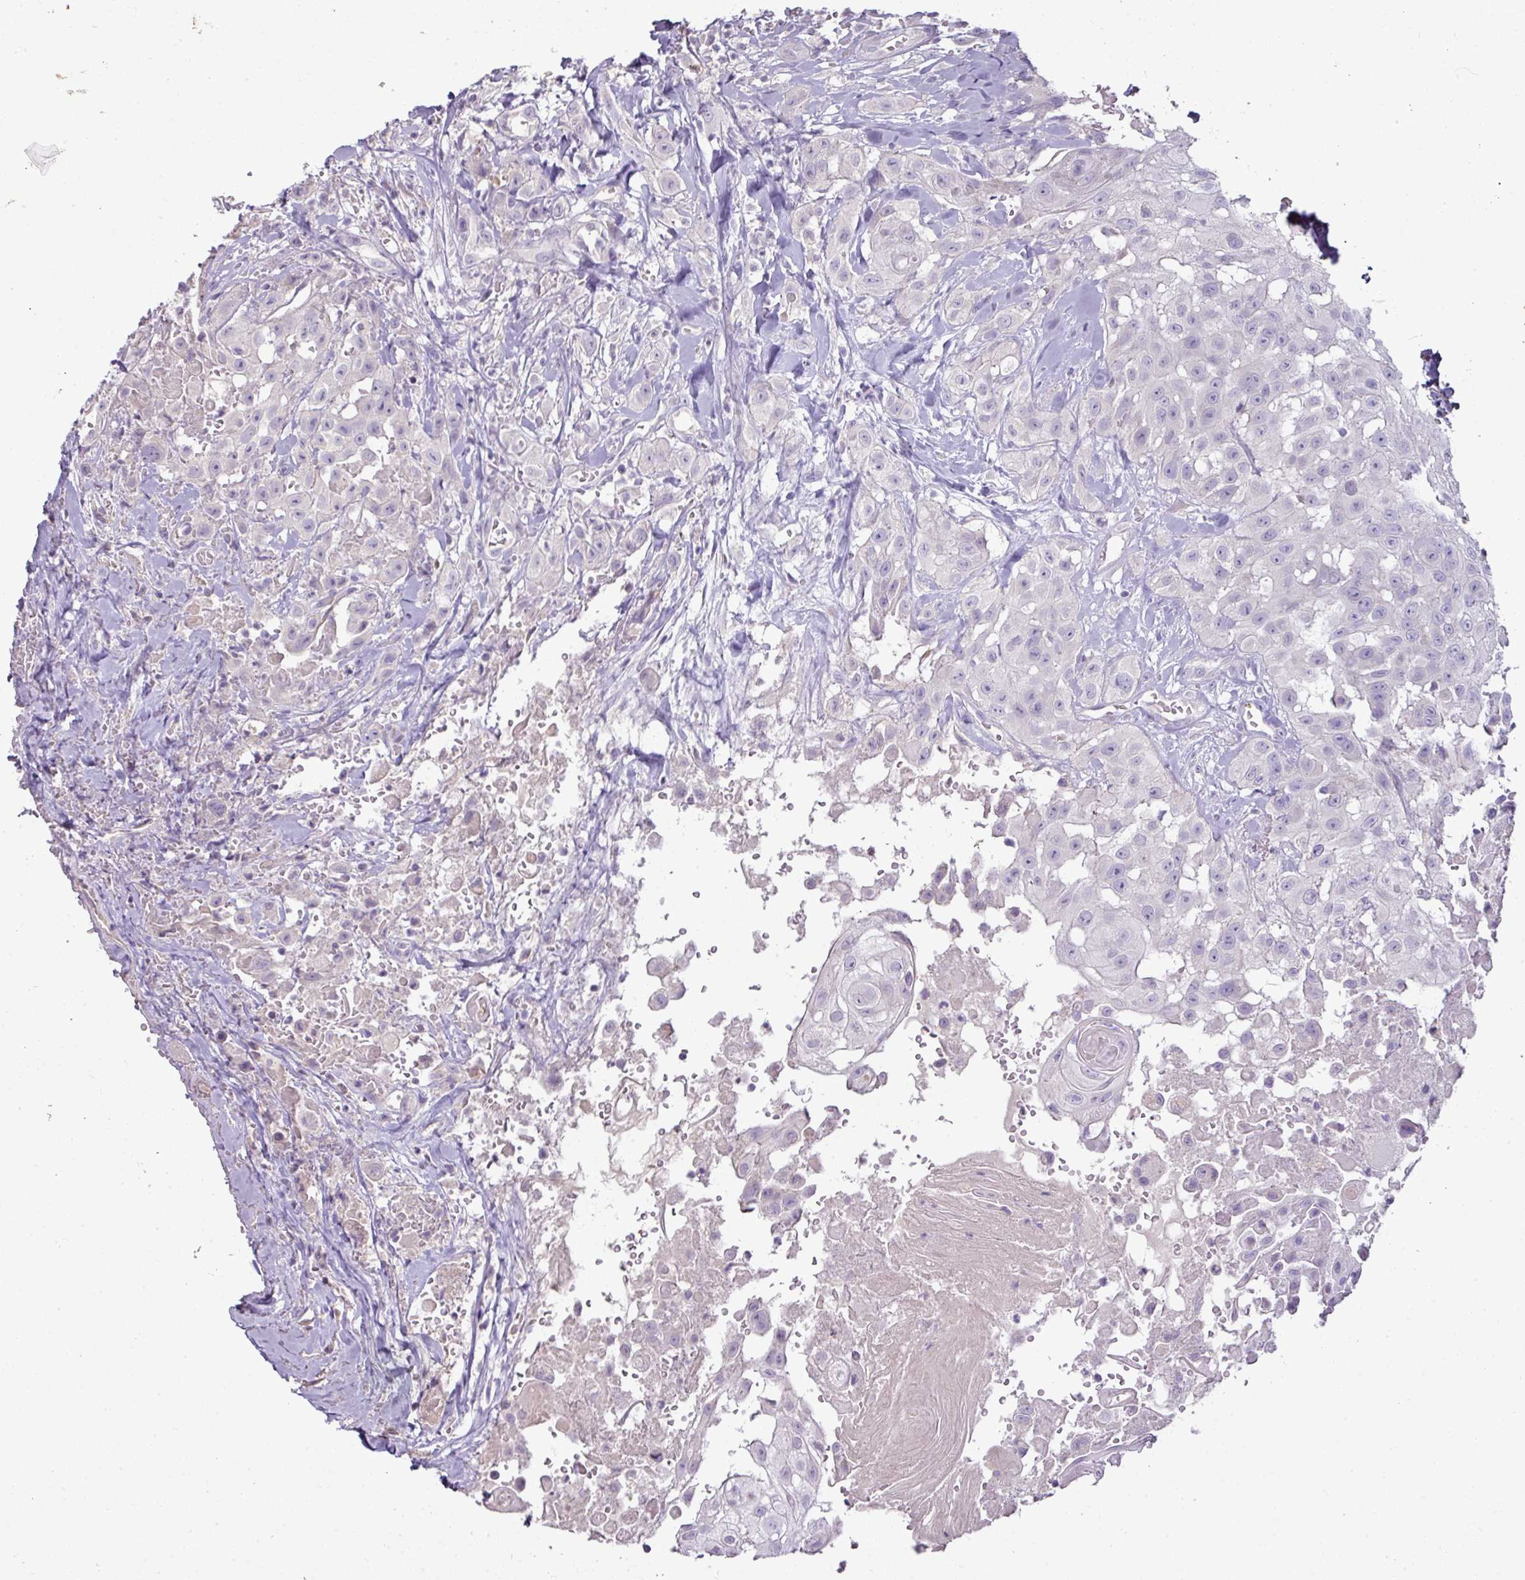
{"staining": {"intensity": "negative", "quantity": "none", "location": "none"}, "tissue": "head and neck cancer", "cell_type": "Tumor cells", "image_type": "cancer", "snomed": [{"axis": "morphology", "description": "Squamous cell carcinoma, NOS"}, {"axis": "topography", "description": "Head-Neck"}], "caption": "Immunohistochemical staining of human squamous cell carcinoma (head and neck) displays no significant staining in tumor cells. Brightfield microscopy of immunohistochemistry (IHC) stained with DAB (3,3'-diaminobenzidine) (brown) and hematoxylin (blue), captured at high magnification.", "gene": "BRINP2", "patient": {"sex": "male", "age": 83}}